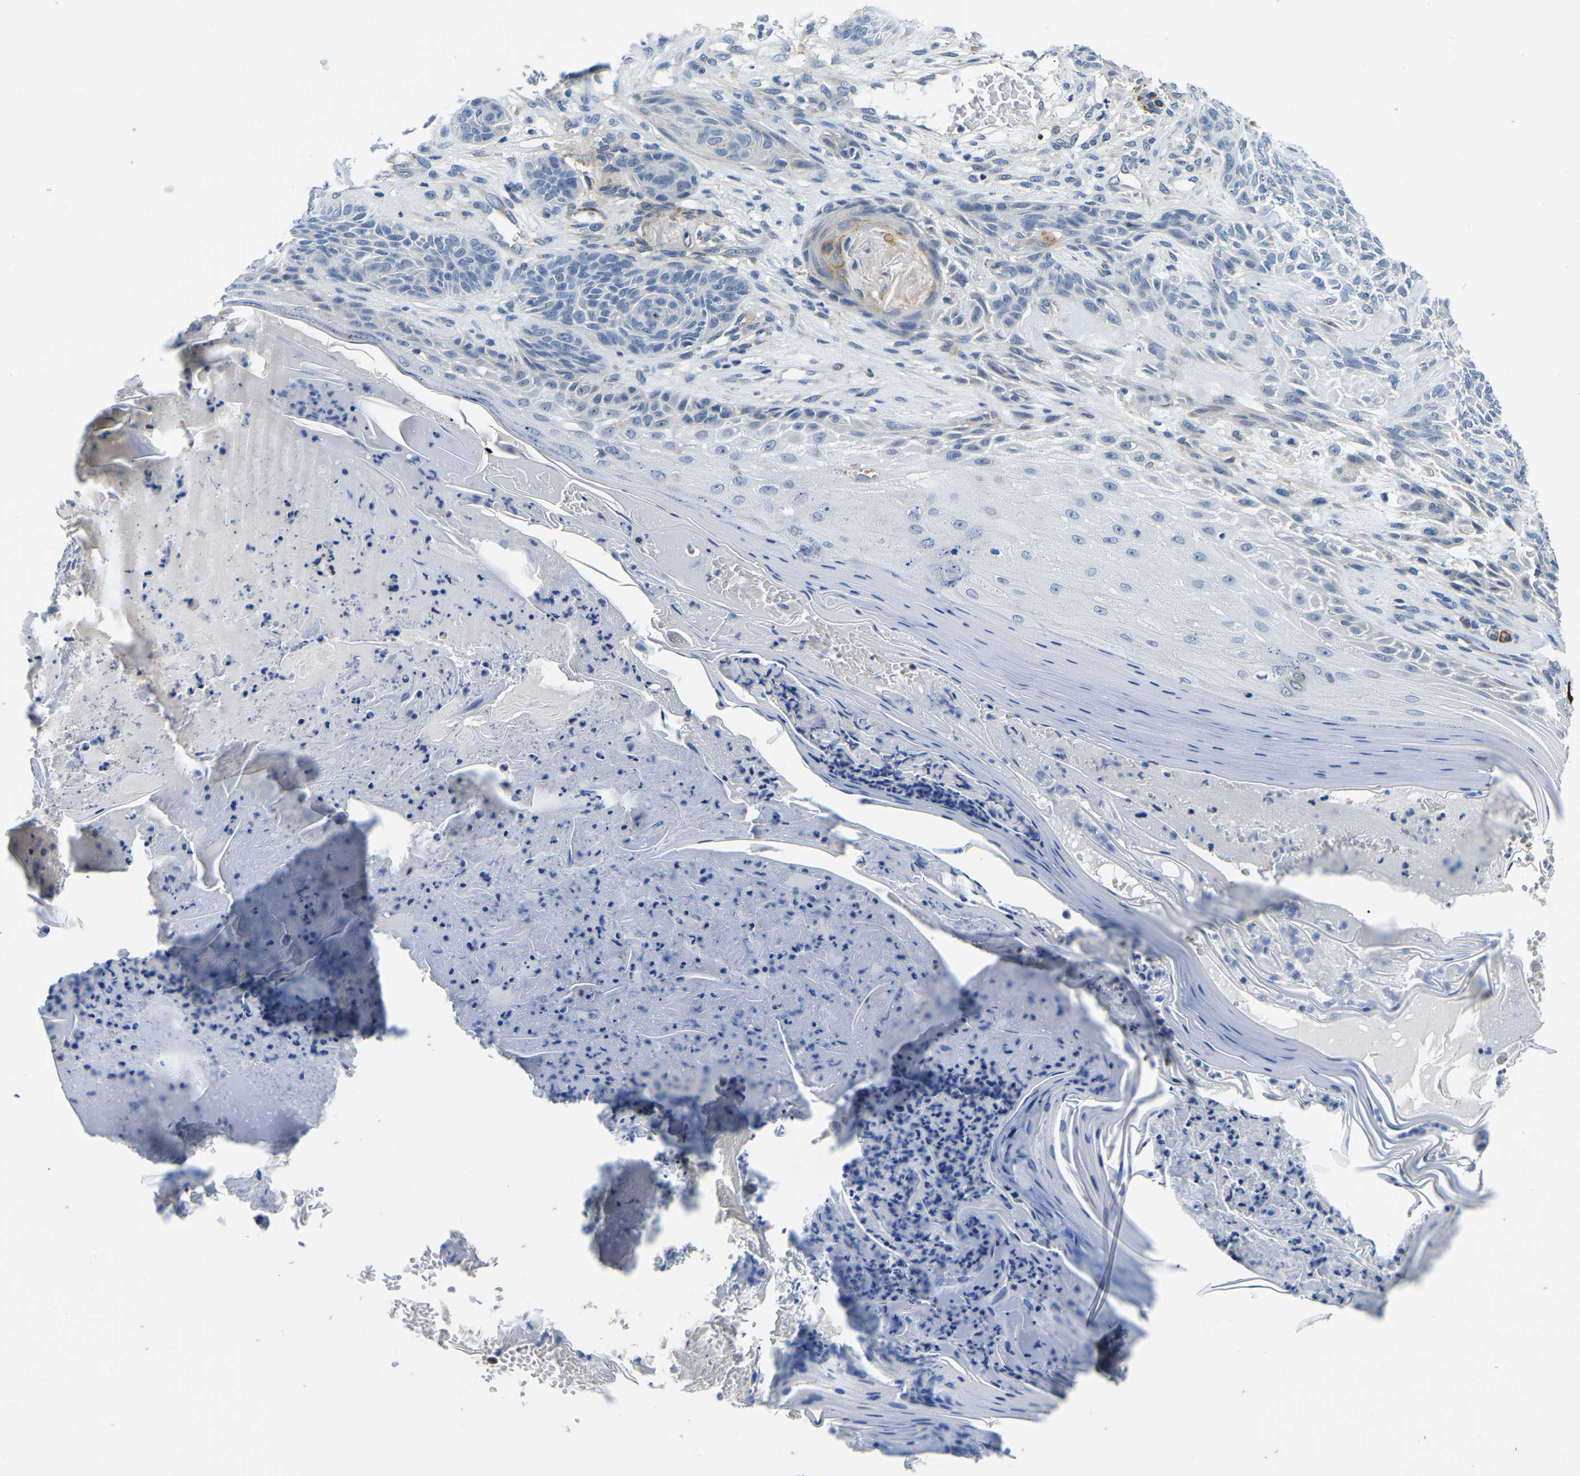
{"staining": {"intensity": "negative", "quantity": "none", "location": "none"}, "tissue": "skin cancer", "cell_type": "Tumor cells", "image_type": "cancer", "snomed": [{"axis": "morphology", "description": "Basal cell carcinoma"}, {"axis": "topography", "description": "Skin"}], "caption": "A photomicrograph of human skin cancer is negative for staining in tumor cells. (IHC, brightfield microscopy, high magnification).", "gene": "LIAS", "patient": {"sex": "male", "age": 55}}